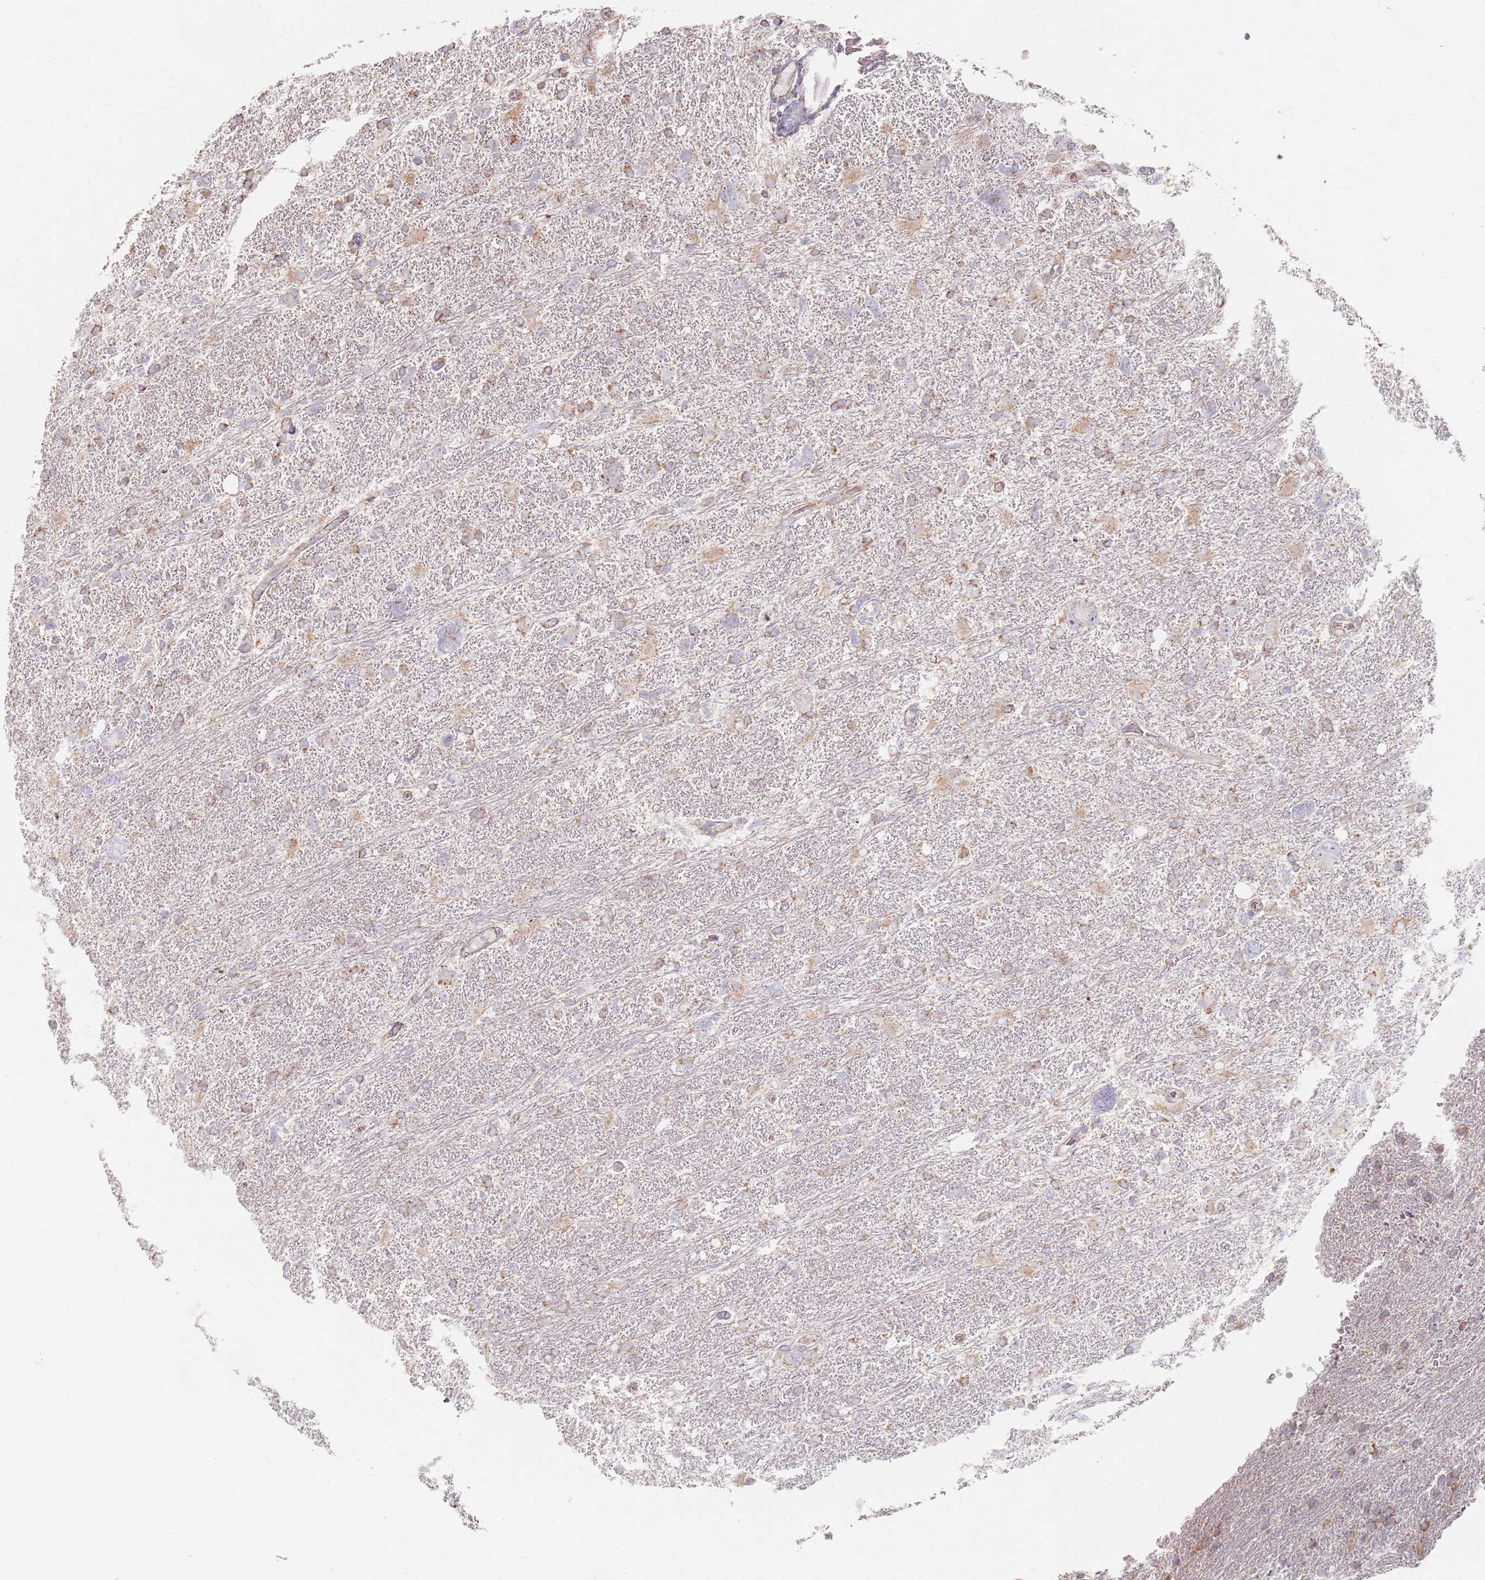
{"staining": {"intensity": "weak", "quantity": "25%-75%", "location": "cytoplasmic/membranous"}, "tissue": "glioma", "cell_type": "Tumor cells", "image_type": "cancer", "snomed": [{"axis": "morphology", "description": "Glioma, malignant, High grade"}, {"axis": "topography", "description": "Brain"}], "caption": "Brown immunohistochemical staining in human malignant glioma (high-grade) exhibits weak cytoplasmic/membranous staining in approximately 25%-75% of tumor cells.", "gene": "PKD2L2", "patient": {"sex": "male", "age": 61}}